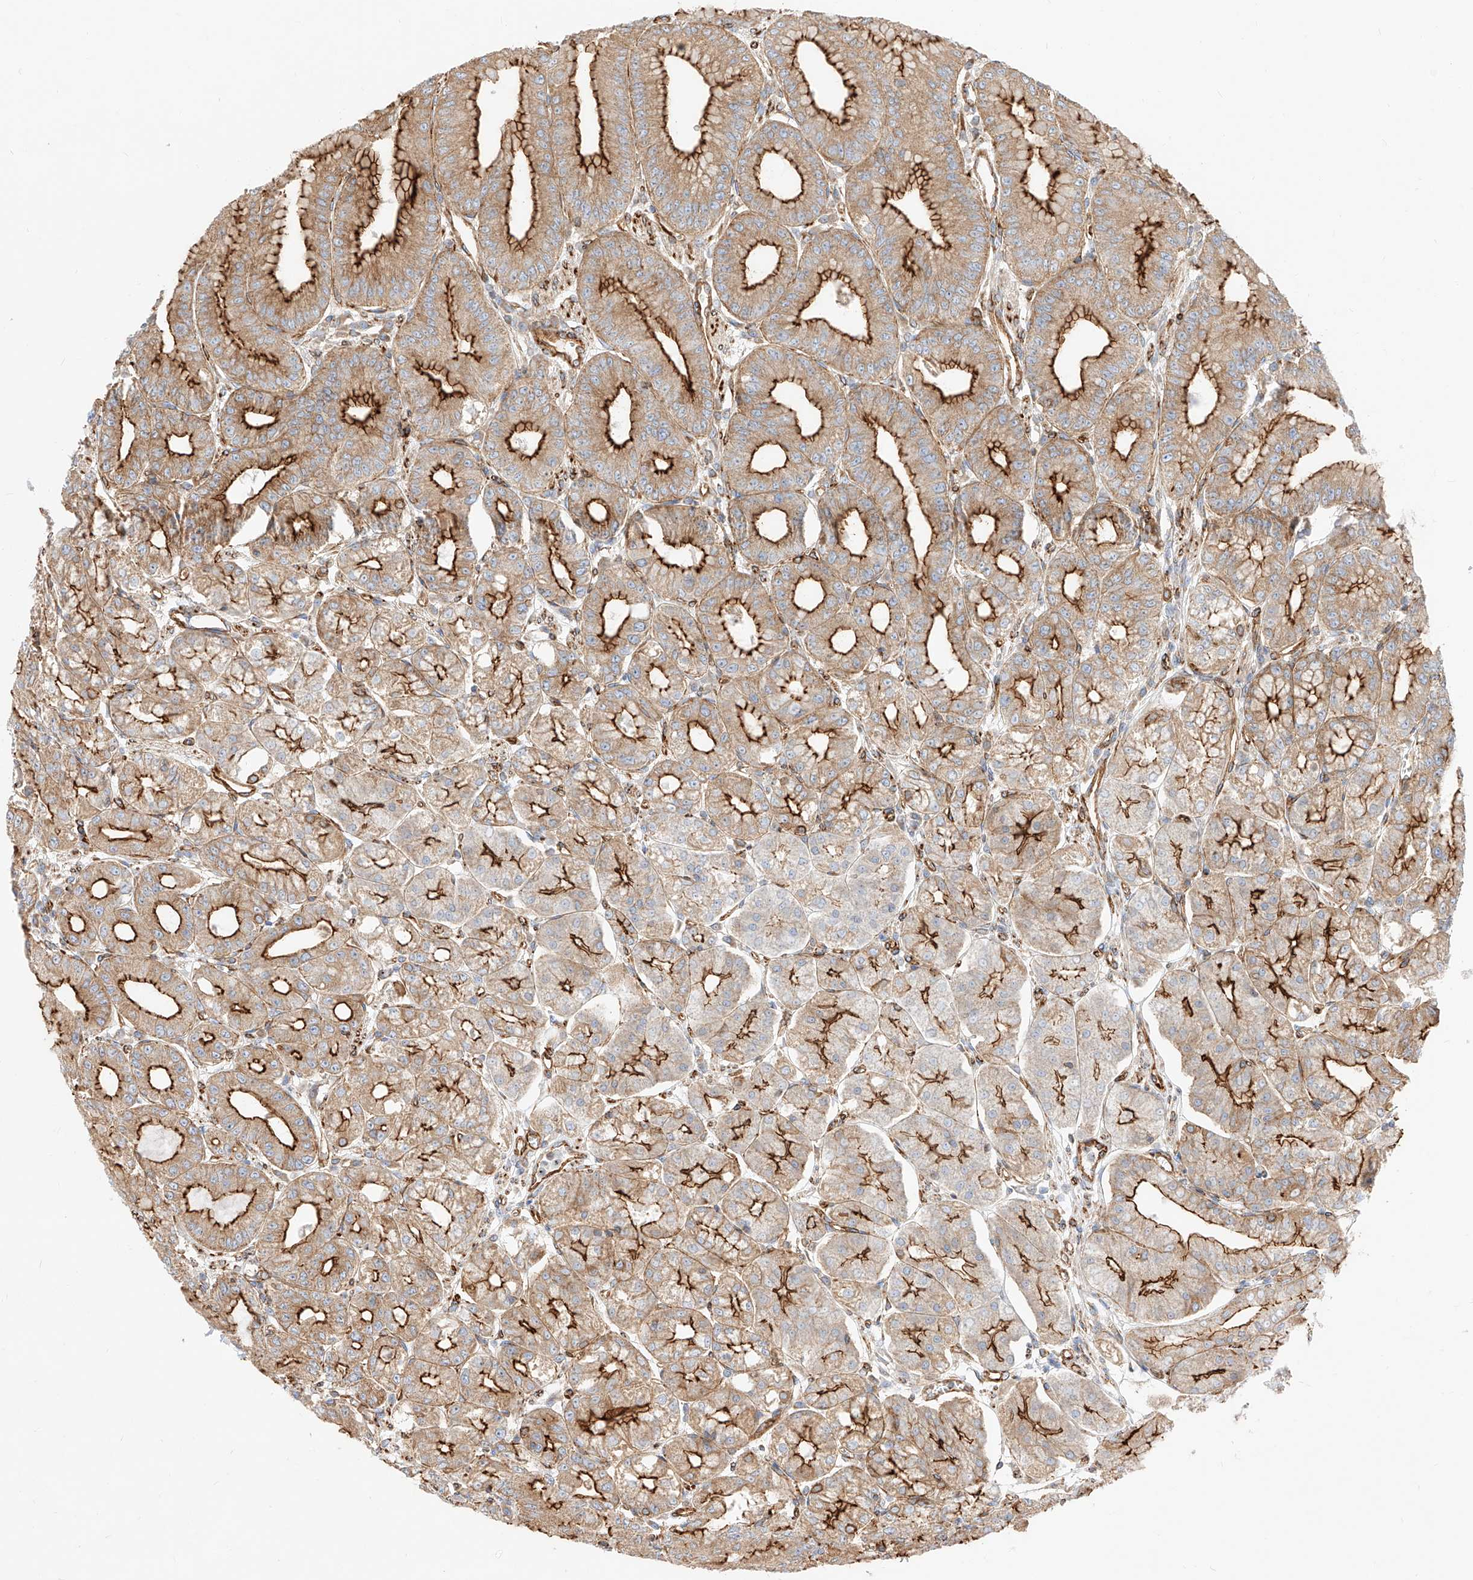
{"staining": {"intensity": "strong", "quantity": ">75%", "location": "cytoplasmic/membranous"}, "tissue": "stomach", "cell_type": "Glandular cells", "image_type": "normal", "snomed": [{"axis": "morphology", "description": "Normal tissue, NOS"}, {"axis": "topography", "description": "Stomach, lower"}], "caption": "High-power microscopy captured an IHC image of benign stomach, revealing strong cytoplasmic/membranous staining in approximately >75% of glandular cells. (DAB IHC with brightfield microscopy, high magnification).", "gene": "CSGALNACT2", "patient": {"sex": "male", "age": 71}}